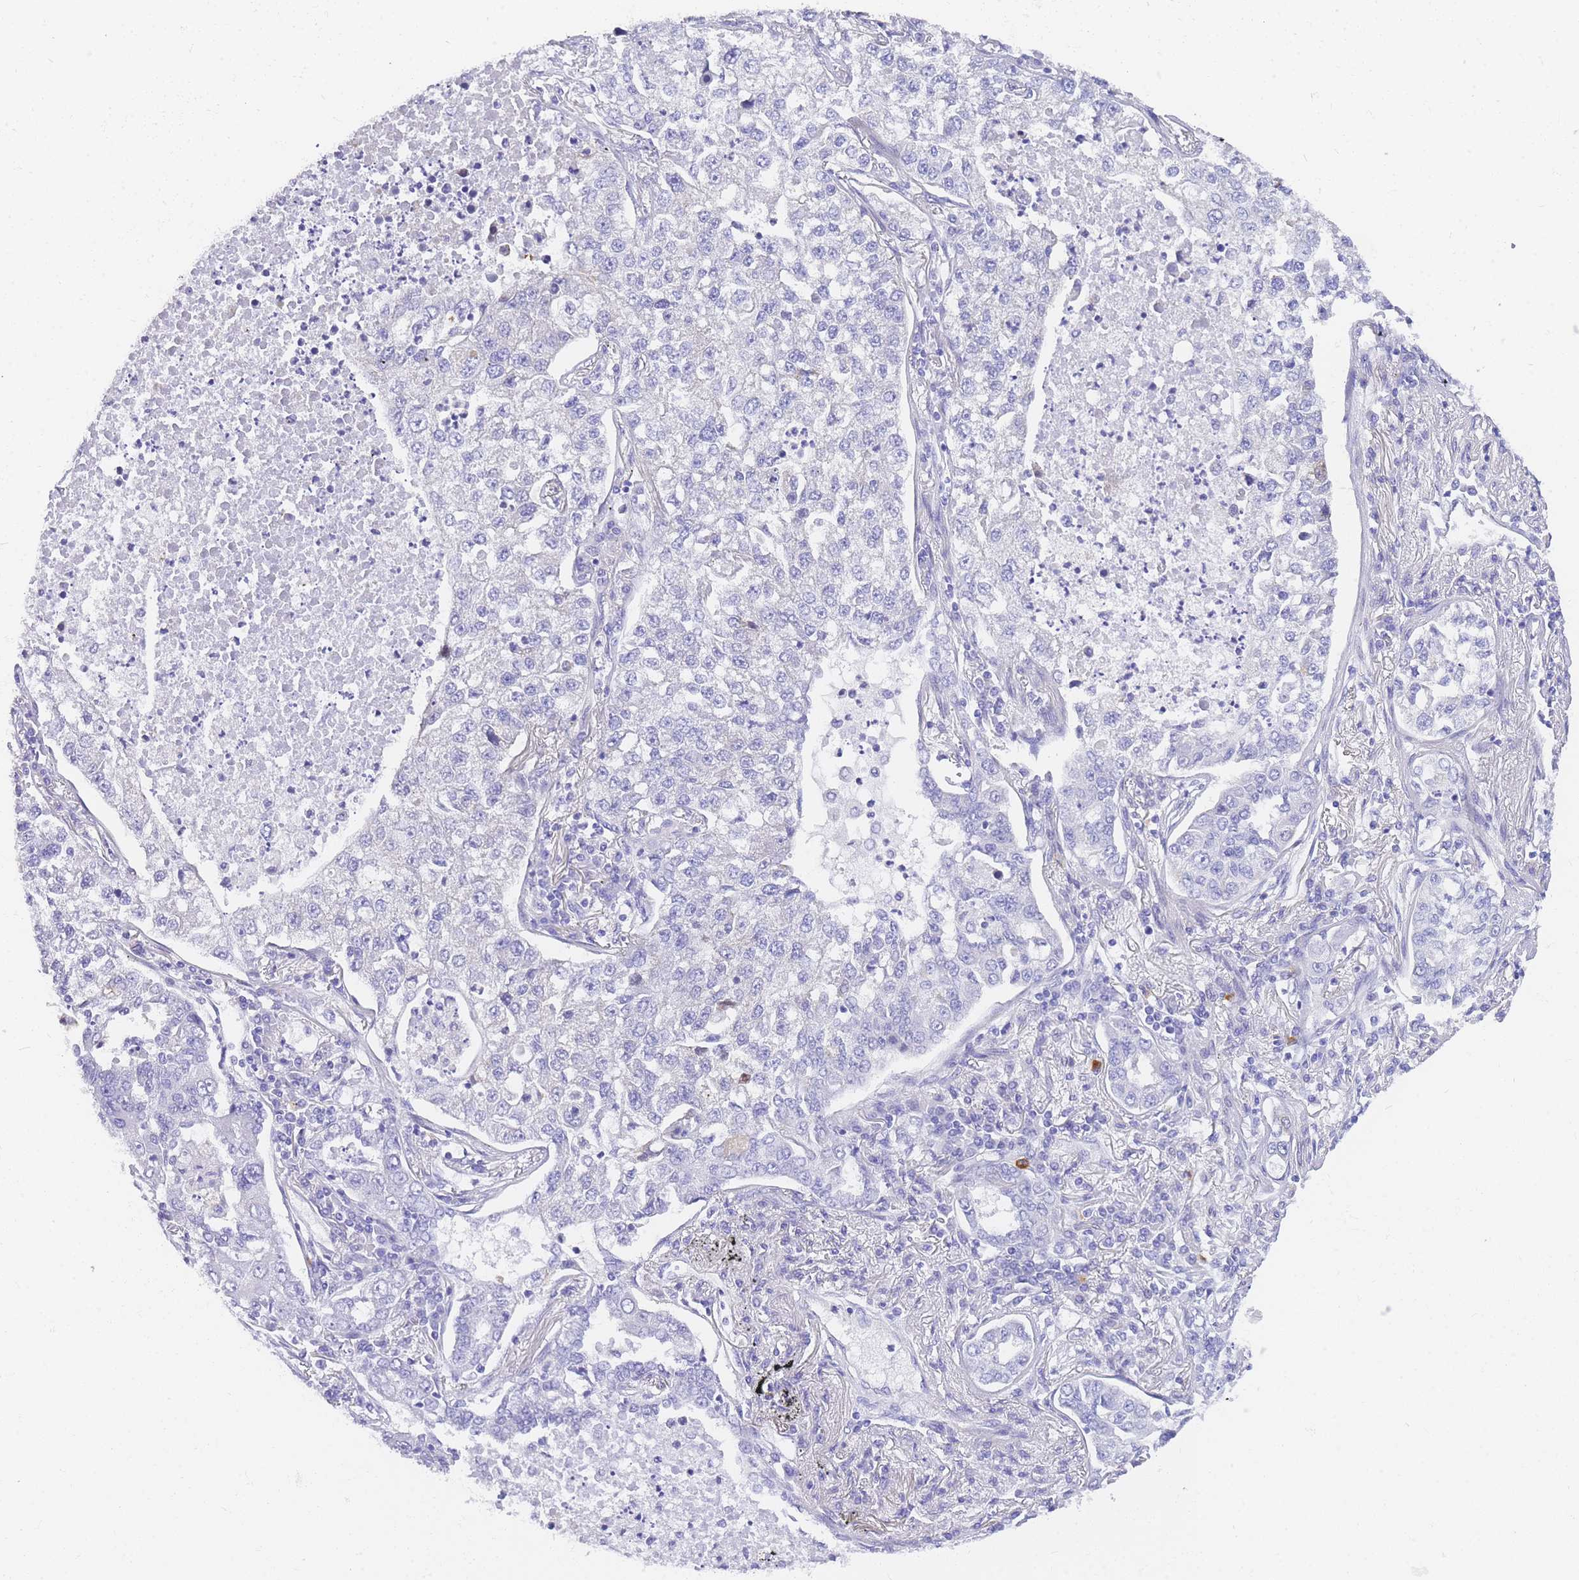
{"staining": {"intensity": "negative", "quantity": "none", "location": "none"}, "tissue": "lung cancer", "cell_type": "Tumor cells", "image_type": "cancer", "snomed": [{"axis": "morphology", "description": "Adenocarcinoma, NOS"}, {"axis": "topography", "description": "Lung"}], "caption": "The histopathology image exhibits no staining of tumor cells in lung adenocarcinoma.", "gene": "SRSF12", "patient": {"sex": "male", "age": 49}}